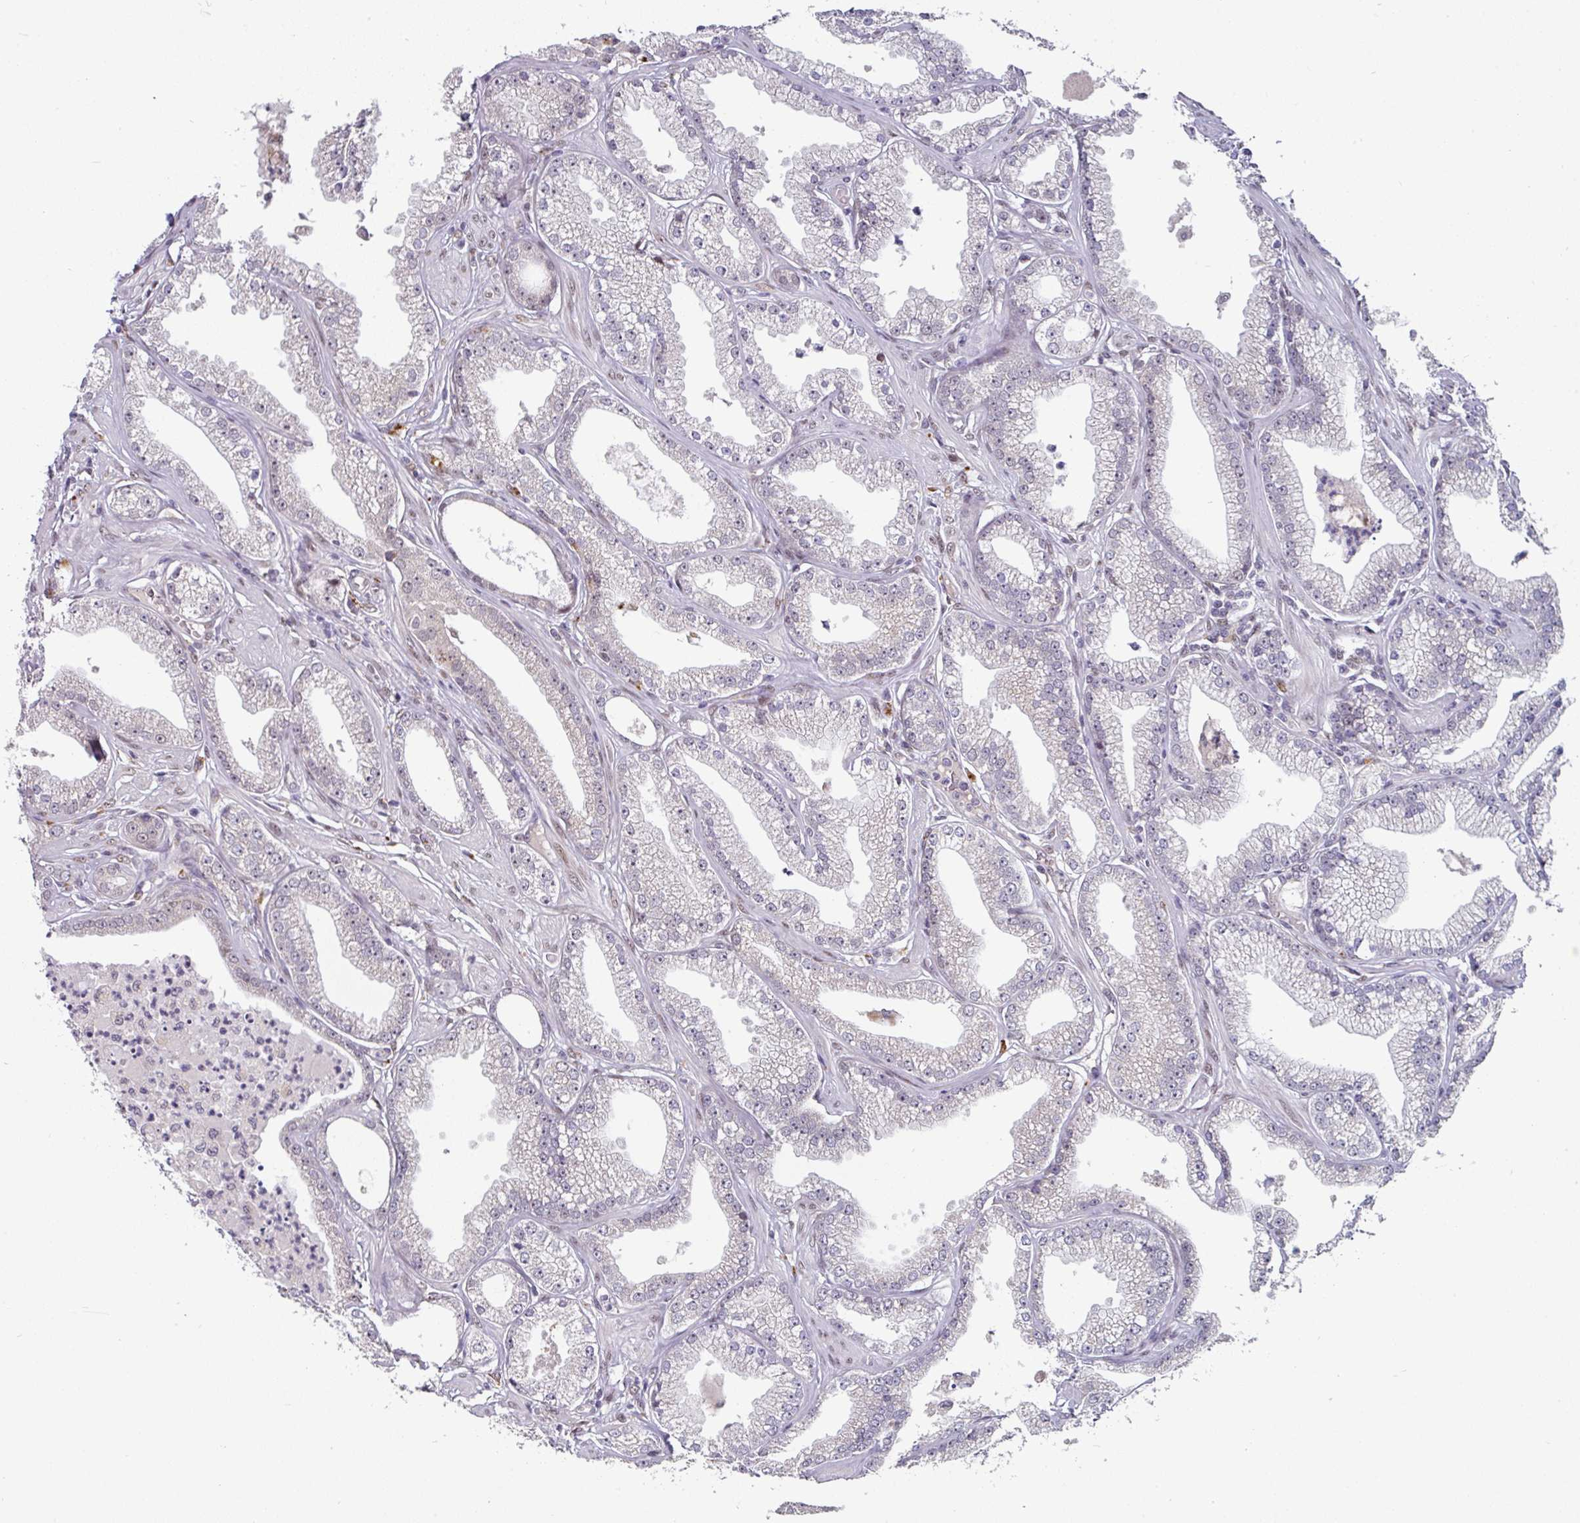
{"staining": {"intensity": "negative", "quantity": "none", "location": "none"}, "tissue": "prostate cancer", "cell_type": "Tumor cells", "image_type": "cancer", "snomed": [{"axis": "morphology", "description": "Adenocarcinoma, High grade"}, {"axis": "topography", "description": "Prostate"}], "caption": "Tumor cells are negative for brown protein staining in prostate adenocarcinoma (high-grade).", "gene": "SWSAP1", "patient": {"sex": "male", "age": 67}}